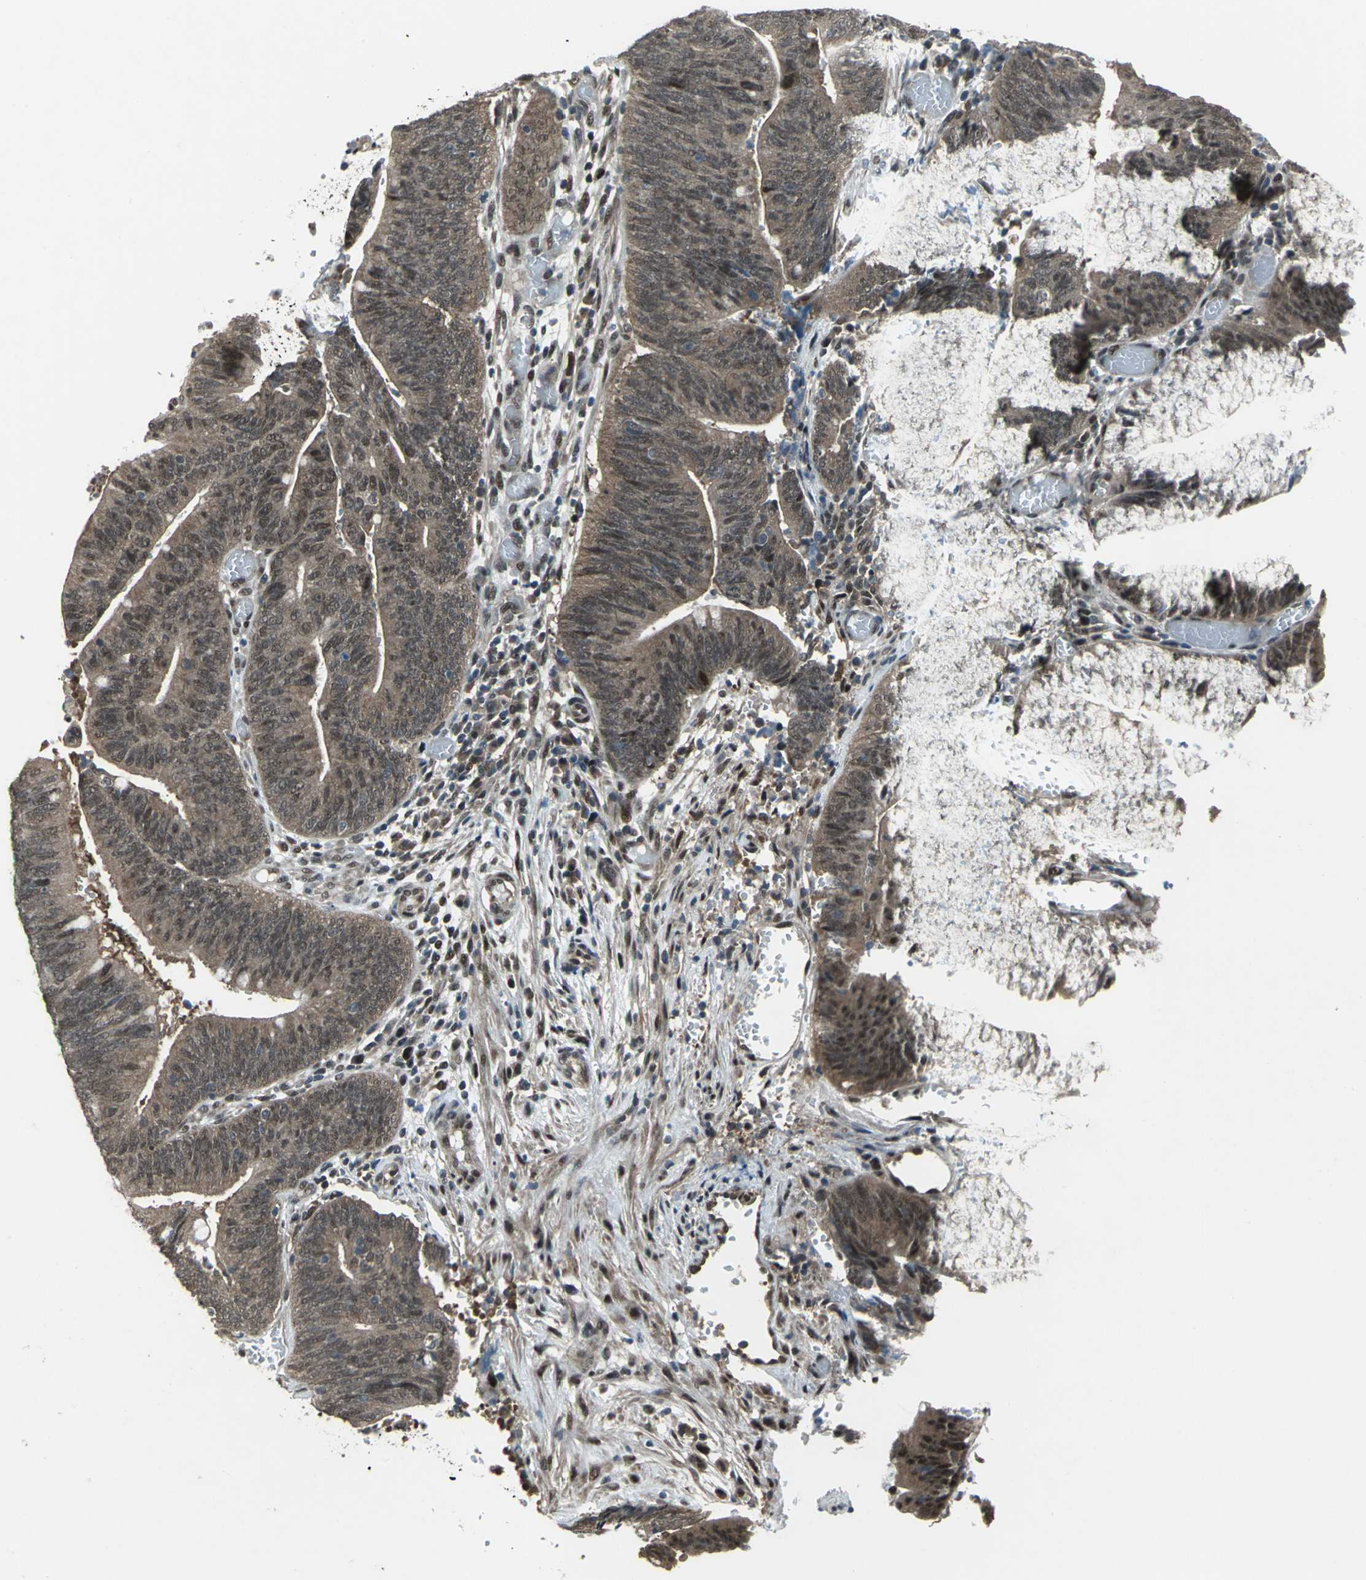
{"staining": {"intensity": "weak", "quantity": ">75%", "location": "cytoplasmic/membranous,nuclear"}, "tissue": "colorectal cancer", "cell_type": "Tumor cells", "image_type": "cancer", "snomed": [{"axis": "morphology", "description": "Adenocarcinoma, NOS"}, {"axis": "topography", "description": "Rectum"}], "caption": "Human adenocarcinoma (colorectal) stained with a protein marker displays weak staining in tumor cells.", "gene": "COPS5", "patient": {"sex": "female", "age": 66}}